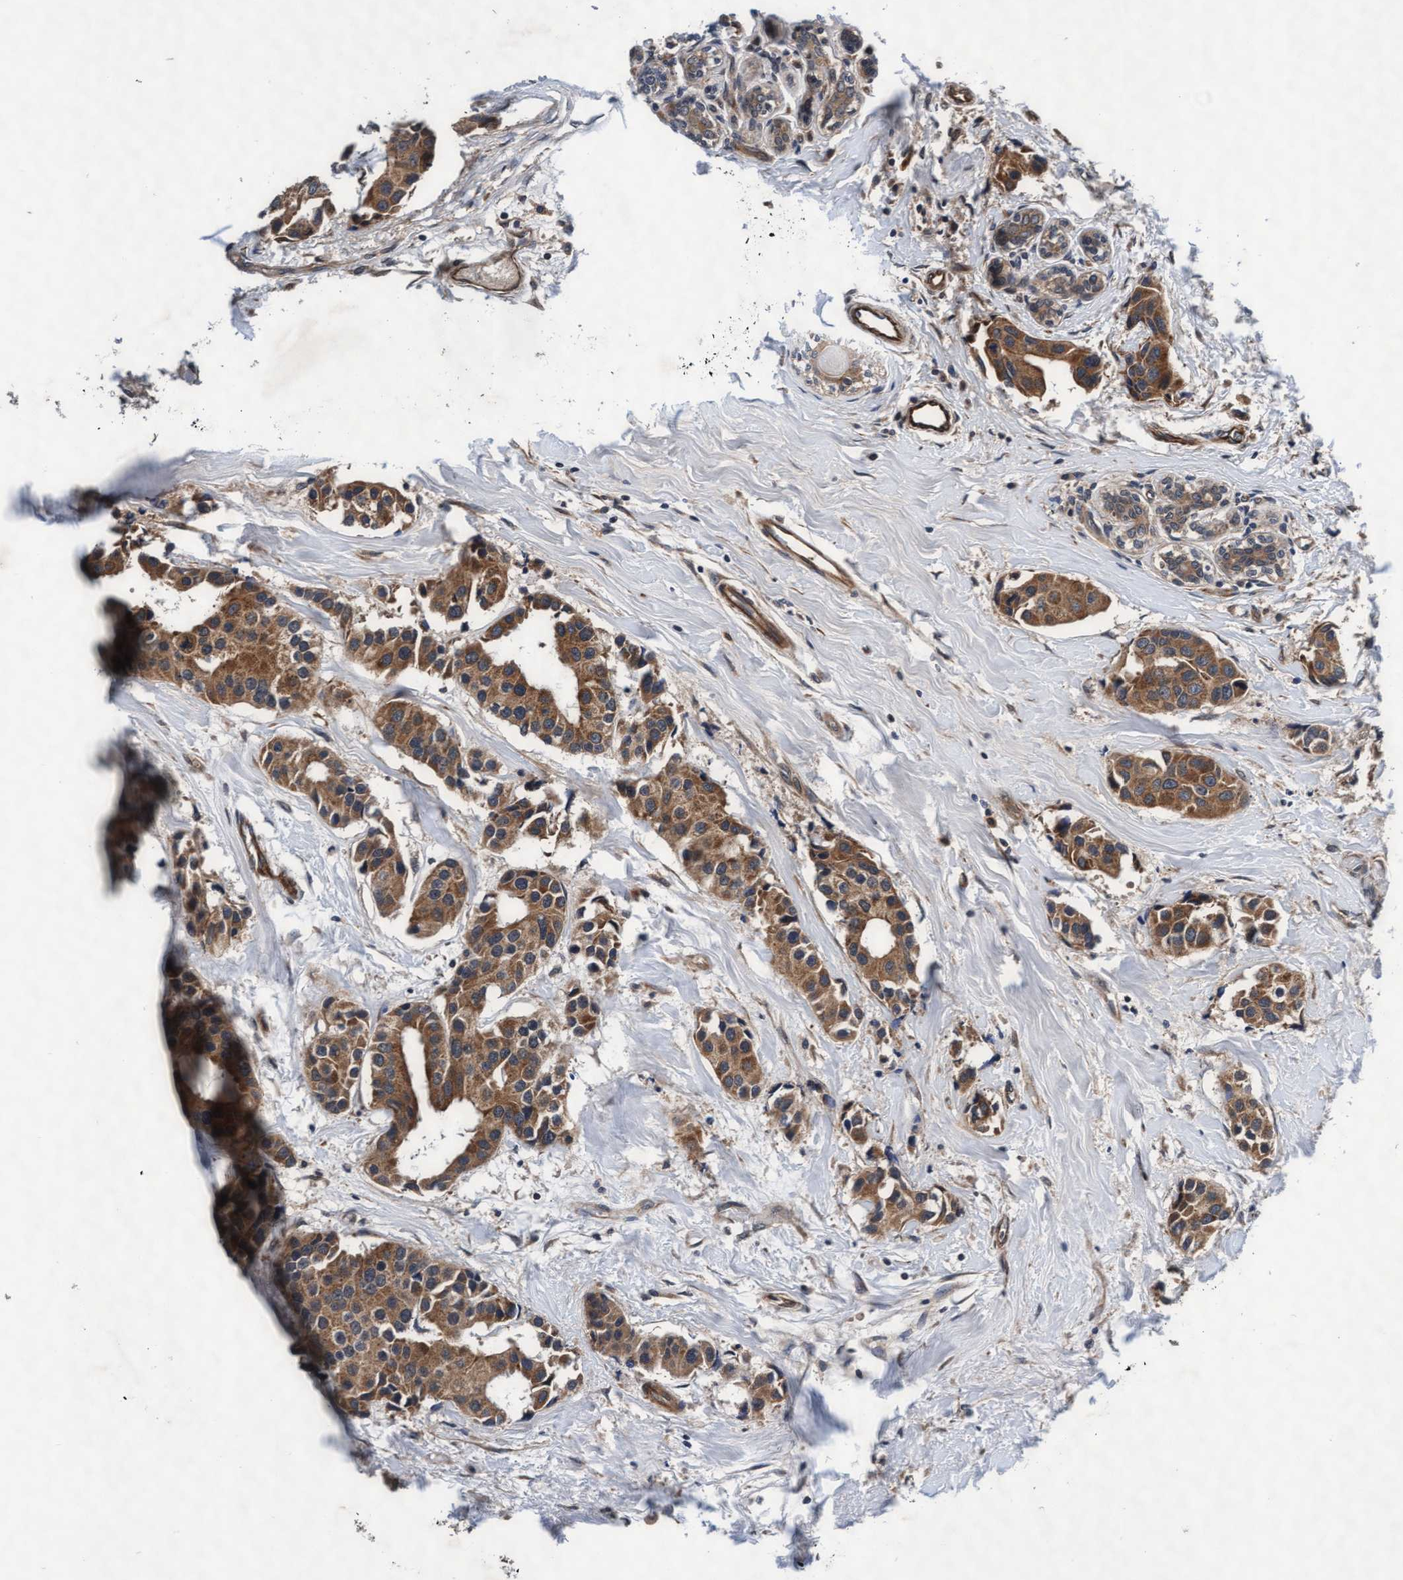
{"staining": {"intensity": "moderate", "quantity": ">75%", "location": "cytoplasmic/membranous"}, "tissue": "breast cancer", "cell_type": "Tumor cells", "image_type": "cancer", "snomed": [{"axis": "morphology", "description": "Normal tissue, NOS"}, {"axis": "morphology", "description": "Duct carcinoma"}, {"axis": "topography", "description": "Breast"}], "caption": "Breast intraductal carcinoma stained with a protein marker demonstrates moderate staining in tumor cells.", "gene": "EFCAB13", "patient": {"sex": "female", "age": 39}}